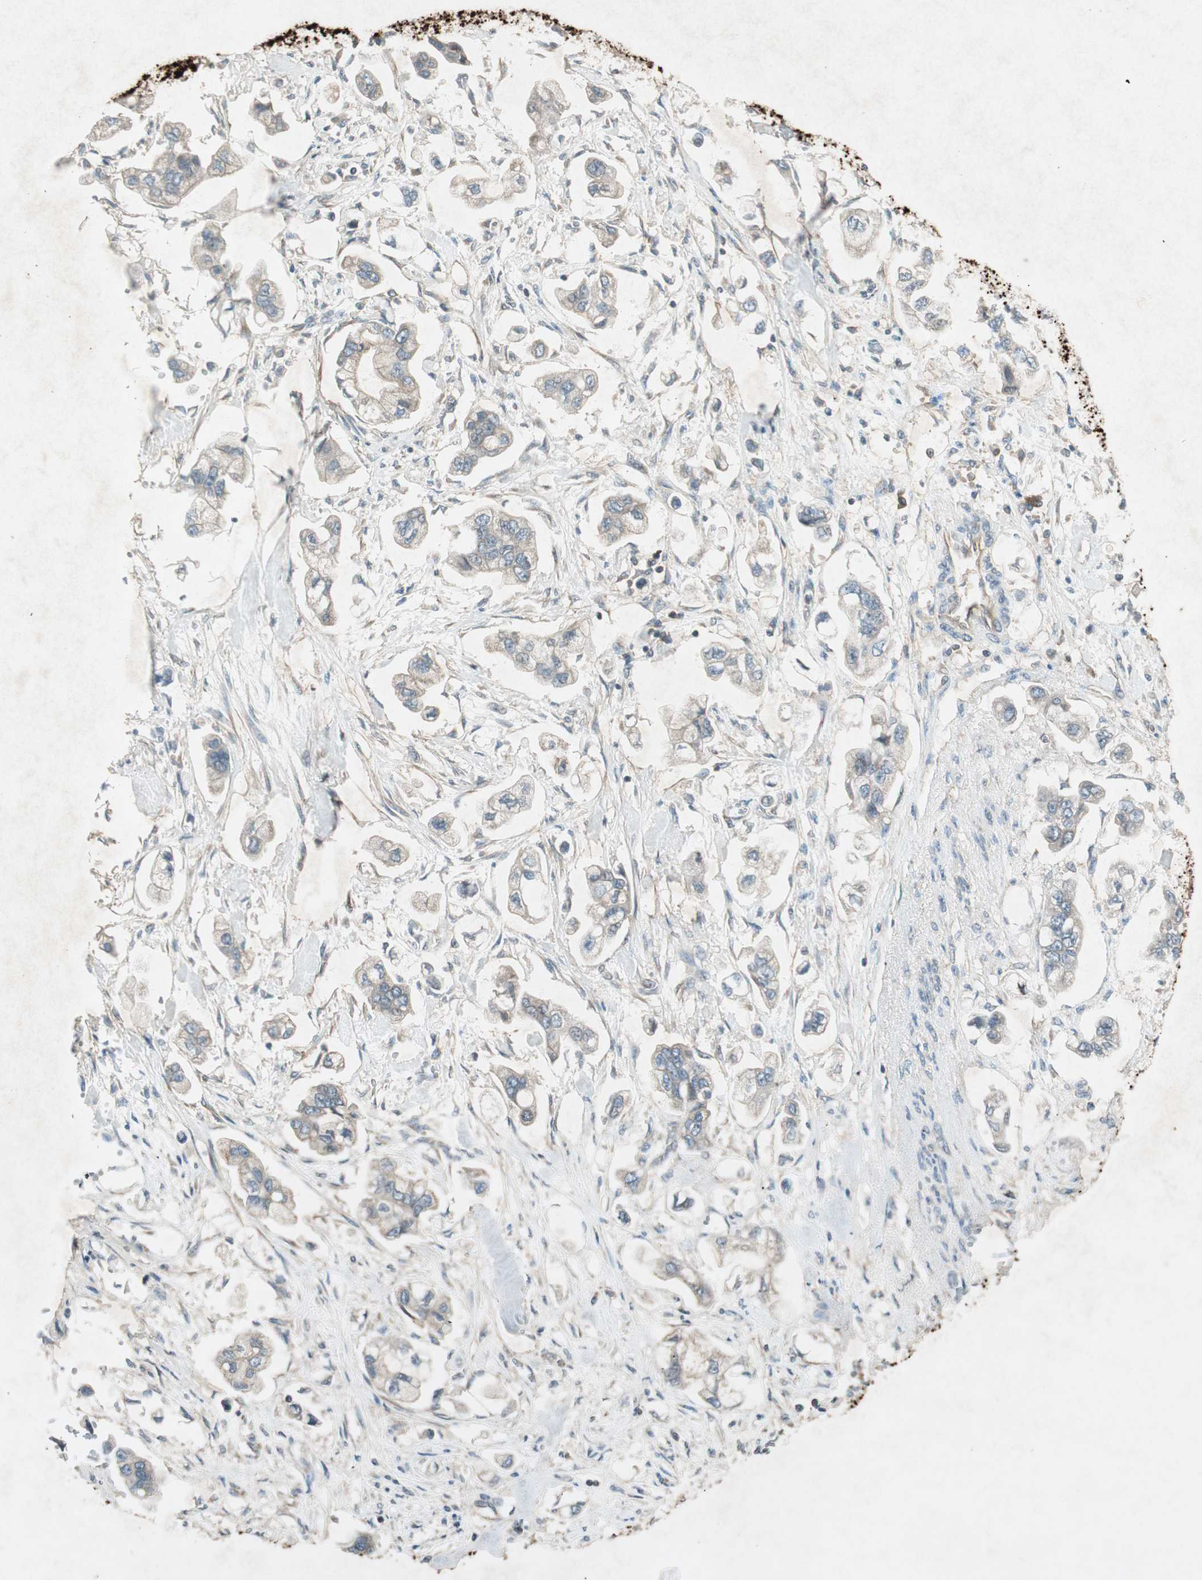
{"staining": {"intensity": "weak", "quantity": ">75%", "location": "cytoplasmic/membranous"}, "tissue": "stomach cancer", "cell_type": "Tumor cells", "image_type": "cancer", "snomed": [{"axis": "morphology", "description": "Adenocarcinoma, NOS"}, {"axis": "topography", "description": "Stomach"}], "caption": "Tumor cells show weak cytoplasmic/membranous positivity in approximately >75% of cells in stomach cancer.", "gene": "CHADL", "patient": {"sex": "male", "age": 62}}